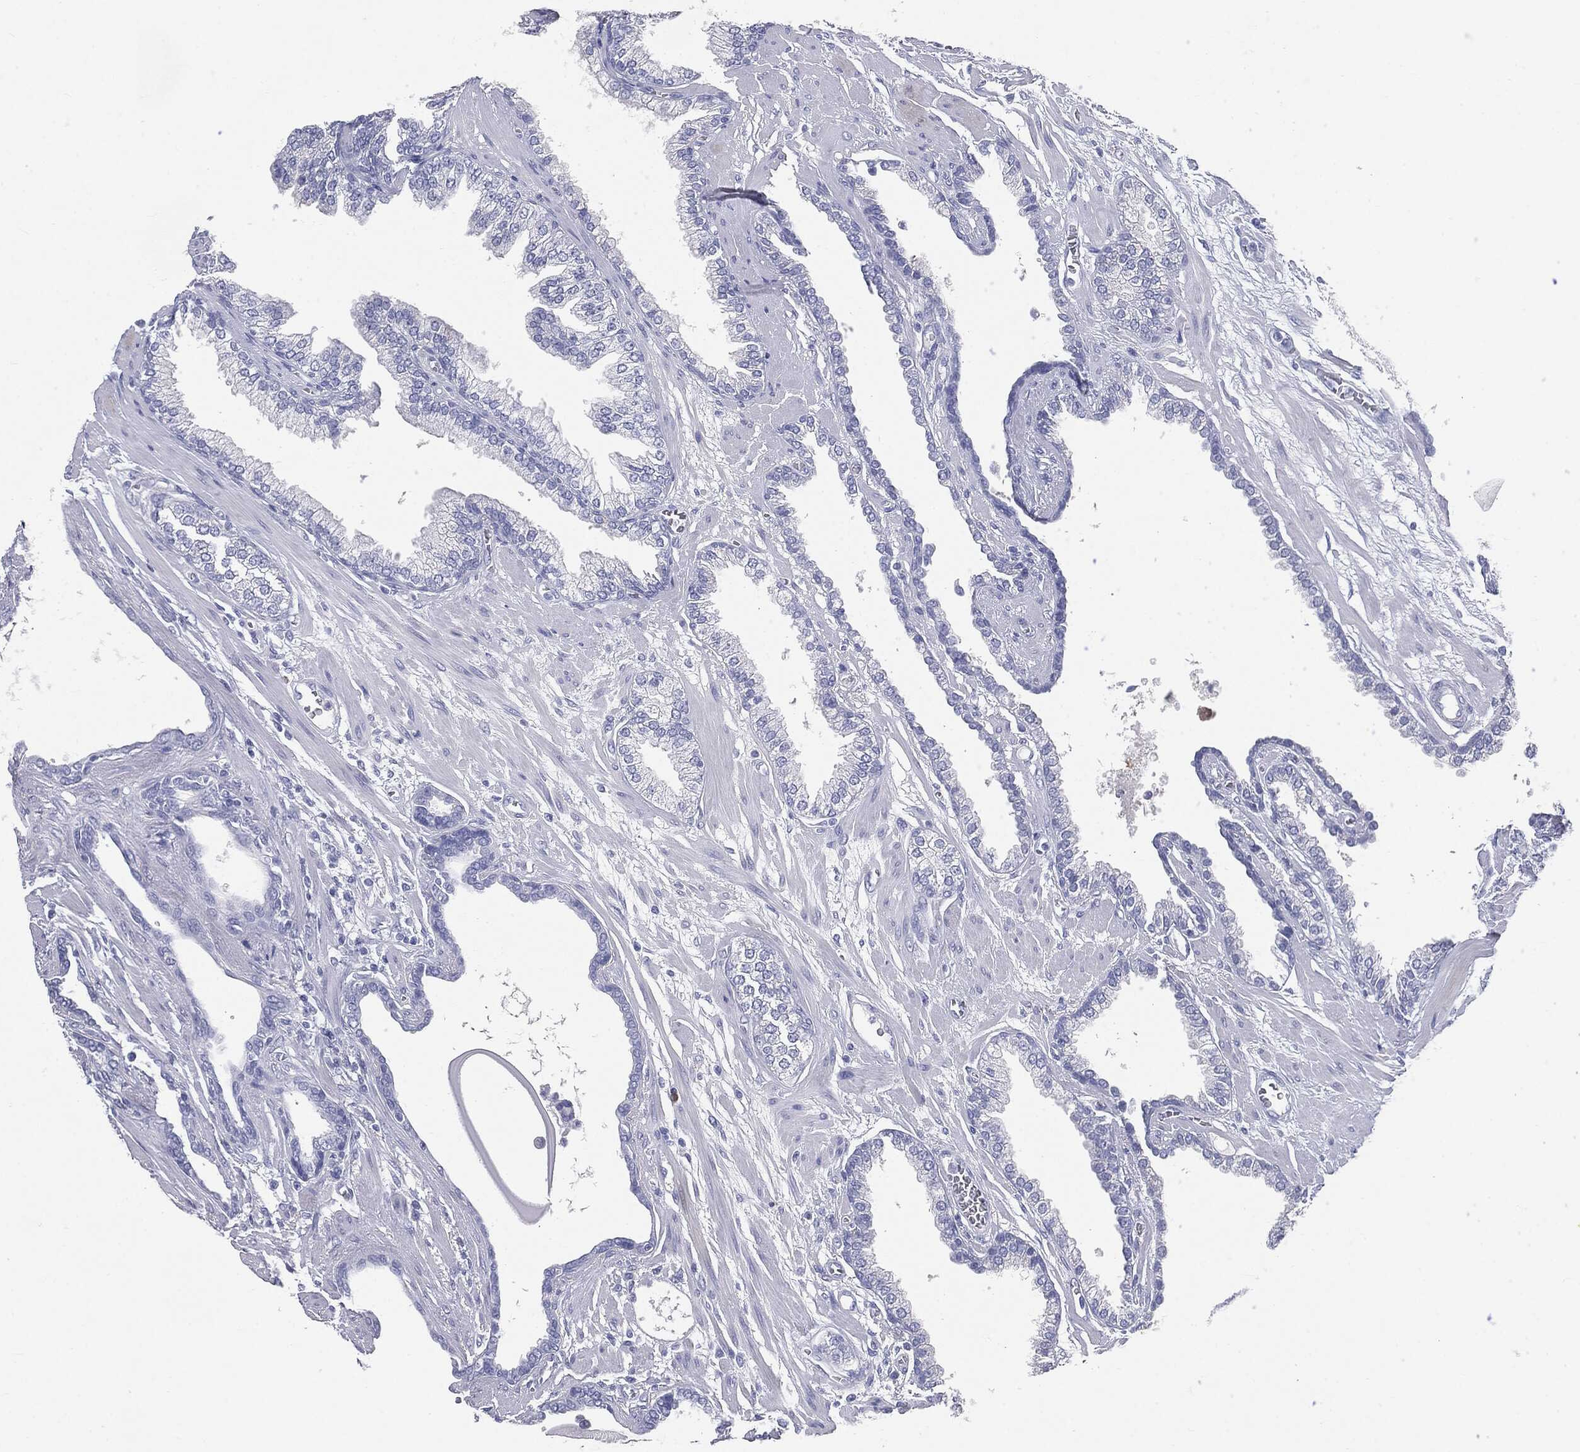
{"staining": {"intensity": "negative", "quantity": "none", "location": "none"}, "tissue": "prostate cancer", "cell_type": "Tumor cells", "image_type": "cancer", "snomed": [{"axis": "morphology", "description": "Adenocarcinoma, Low grade"}, {"axis": "topography", "description": "Prostate"}], "caption": "The histopathology image exhibits no staining of tumor cells in prostate cancer. Nuclei are stained in blue.", "gene": "CUZD1", "patient": {"sex": "male", "age": 69}}